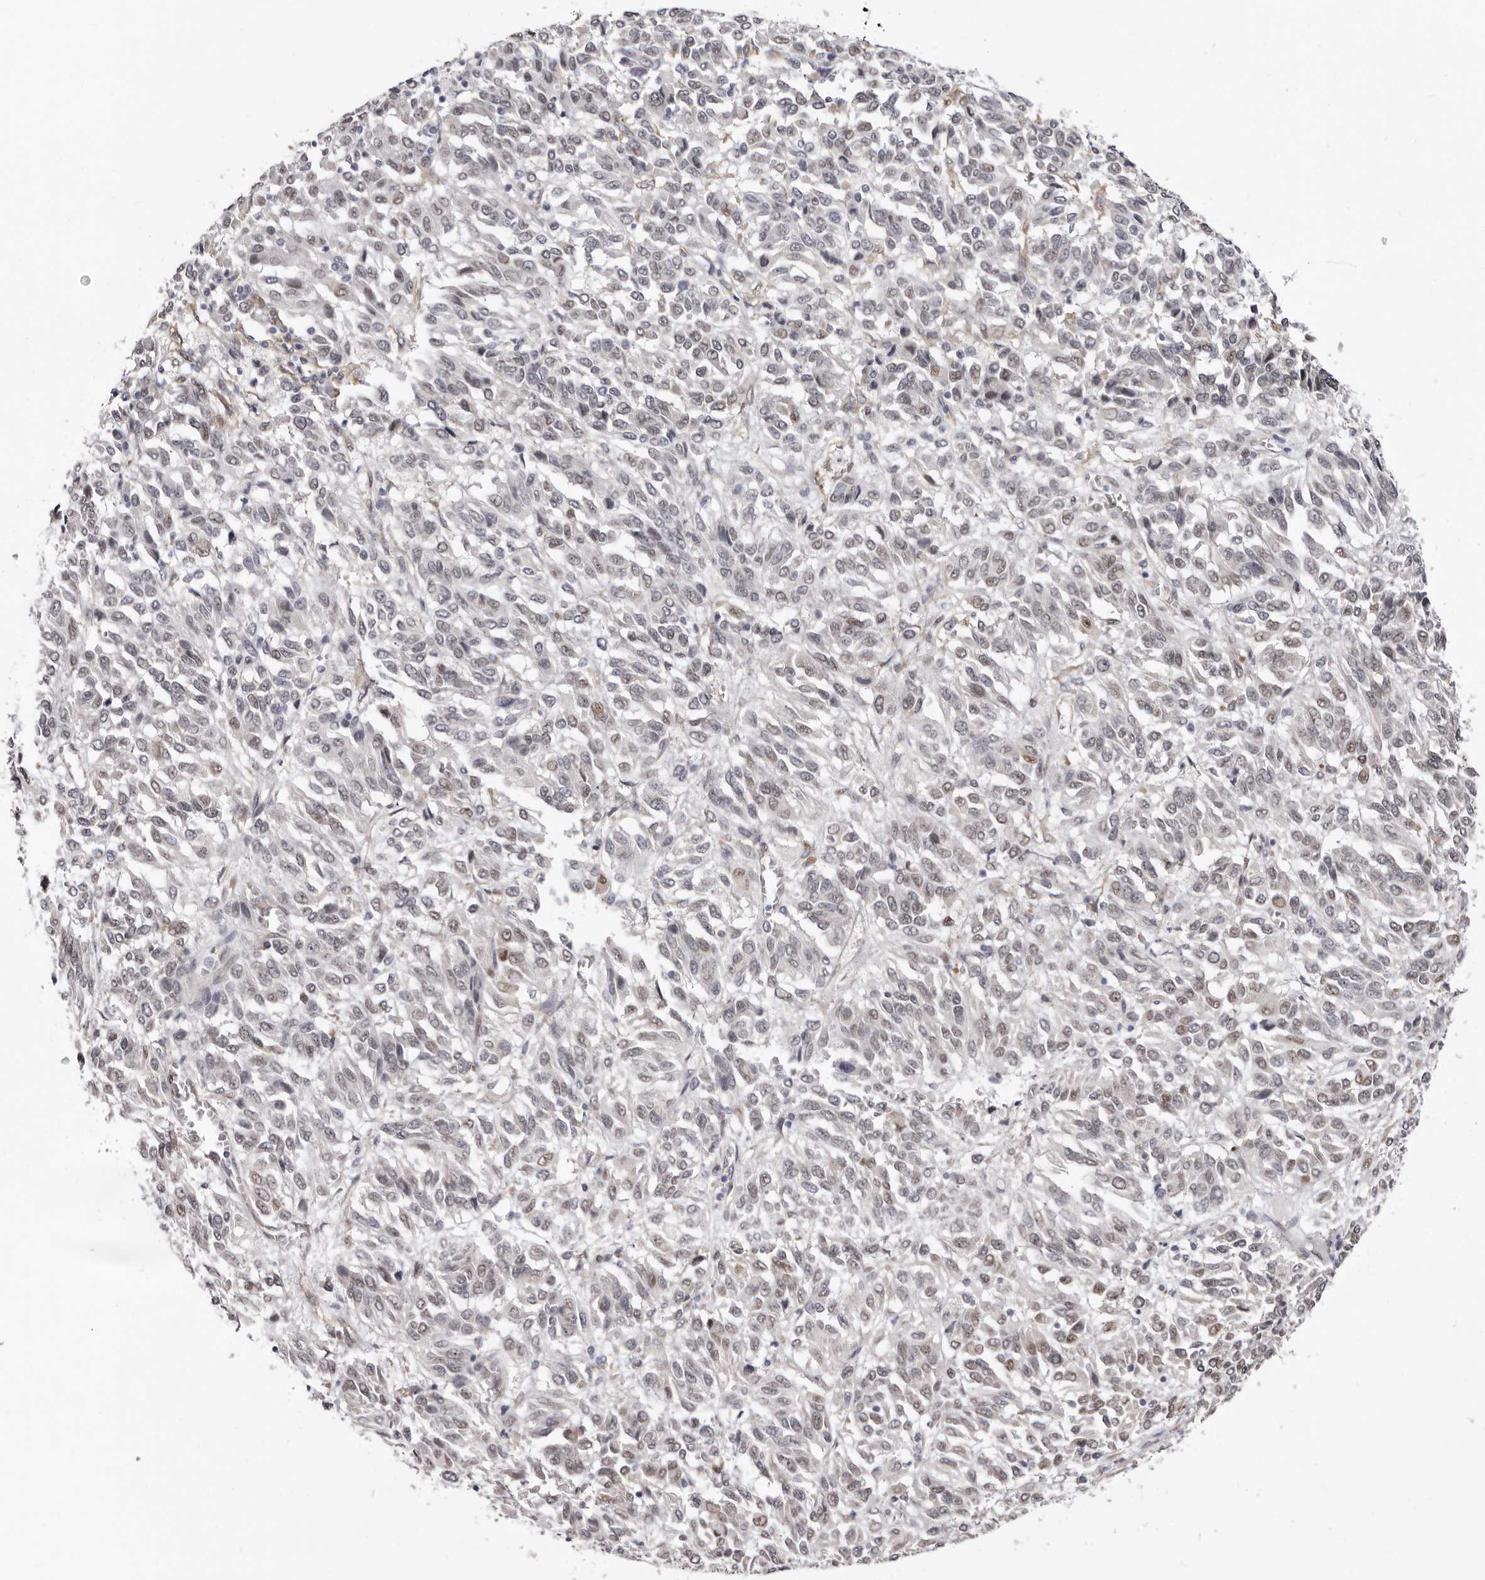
{"staining": {"intensity": "weak", "quantity": "<25%", "location": "nuclear"}, "tissue": "melanoma", "cell_type": "Tumor cells", "image_type": "cancer", "snomed": [{"axis": "morphology", "description": "Malignant melanoma, Metastatic site"}, {"axis": "topography", "description": "Lung"}], "caption": "Immunohistochemical staining of human melanoma demonstrates no significant expression in tumor cells.", "gene": "KHDRBS2", "patient": {"sex": "male", "age": 64}}